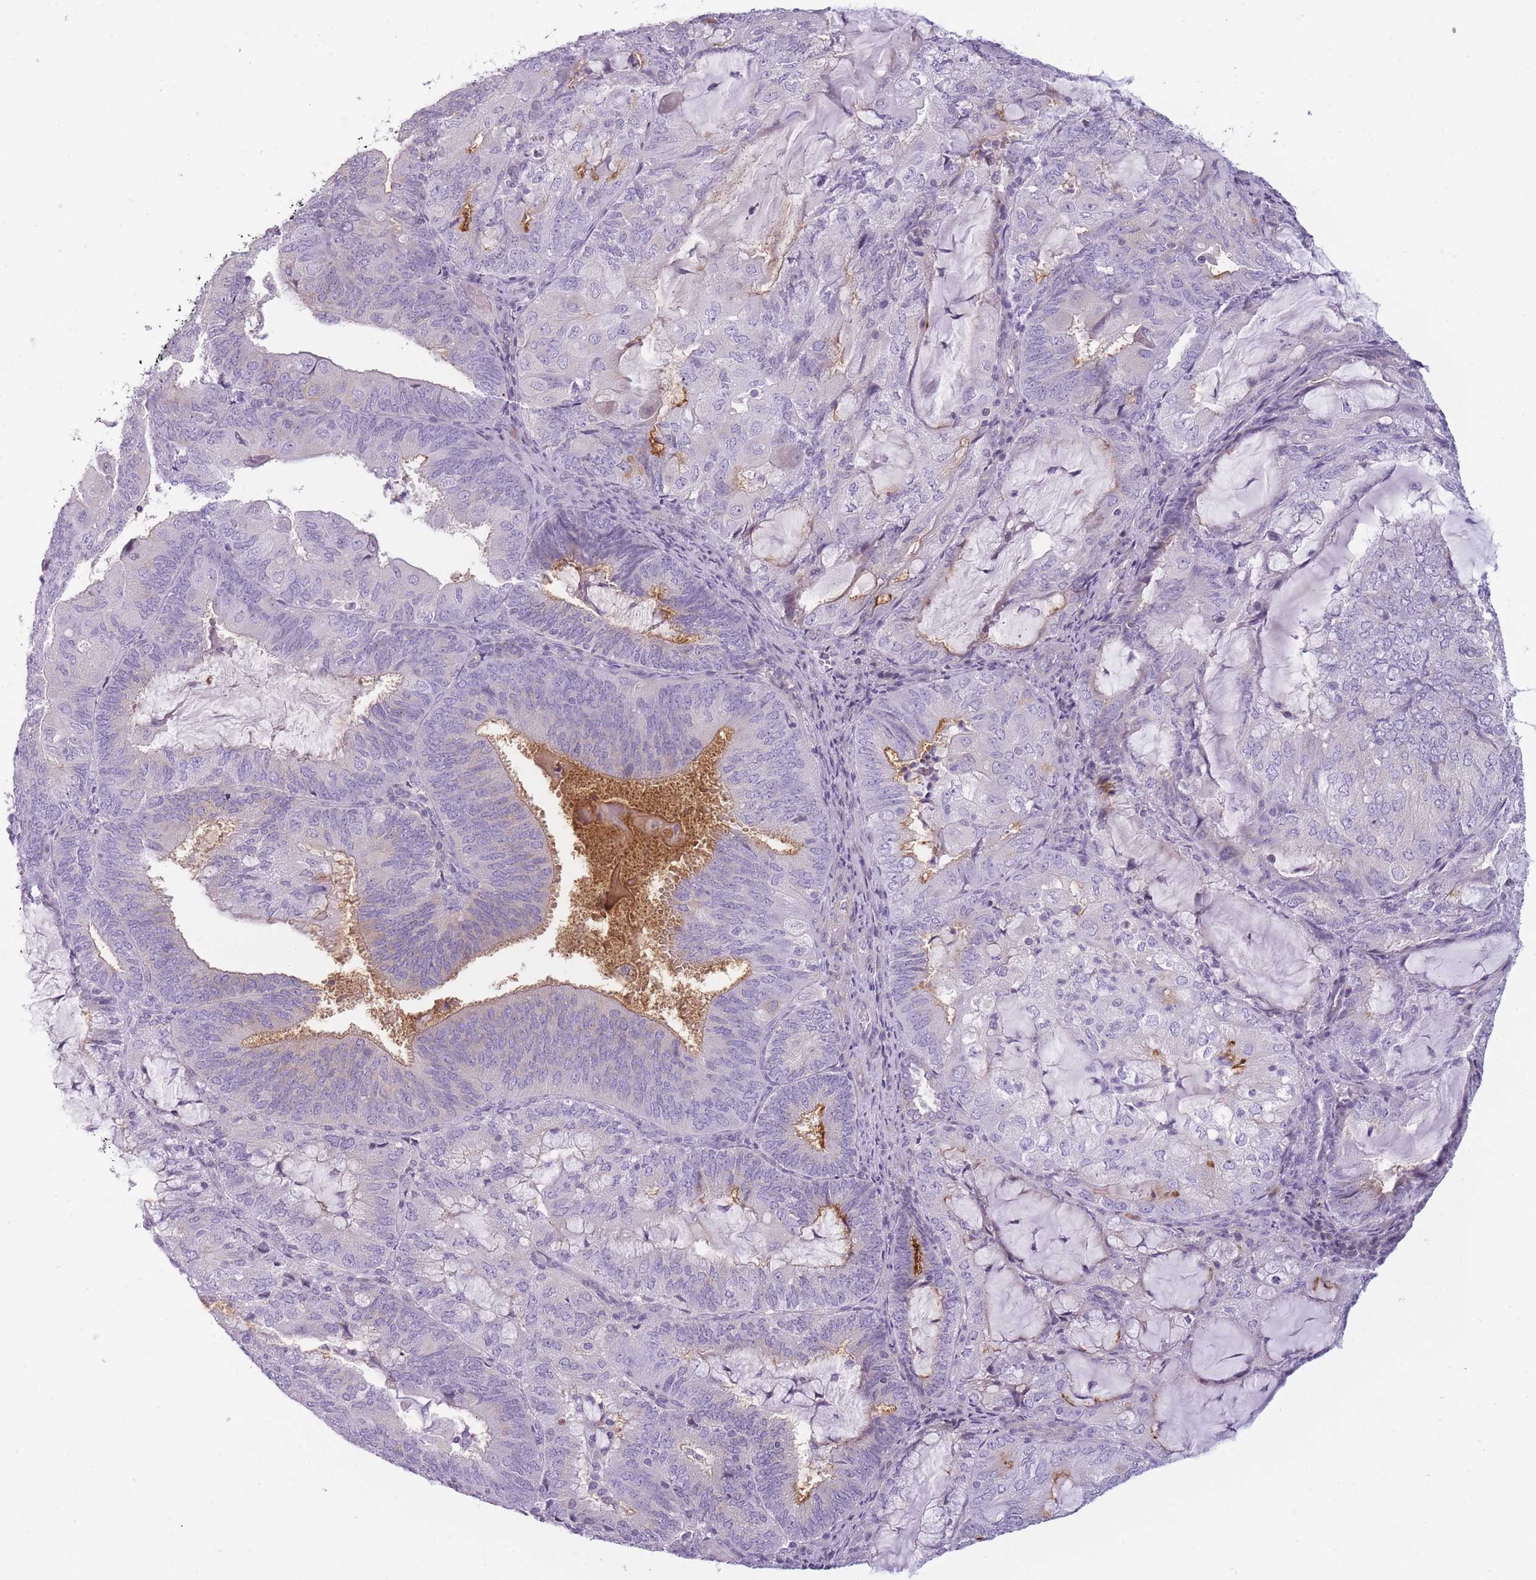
{"staining": {"intensity": "moderate", "quantity": "<25%", "location": "cytoplasmic/membranous"}, "tissue": "endometrial cancer", "cell_type": "Tumor cells", "image_type": "cancer", "snomed": [{"axis": "morphology", "description": "Adenocarcinoma, NOS"}, {"axis": "topography", "description": "Endometrium"}], "caption": "IHC histopathology image of neoplastic tissue: endometrial cancer stained using IHC displays low levels of moderate protein expression localized specifically in the cytoplasmic/membranous of tumor cells, appearing as a cytoplasmic/membranous brown color.", "gene": "GGT1", "patient": {"sex": "female", "age": 81}}